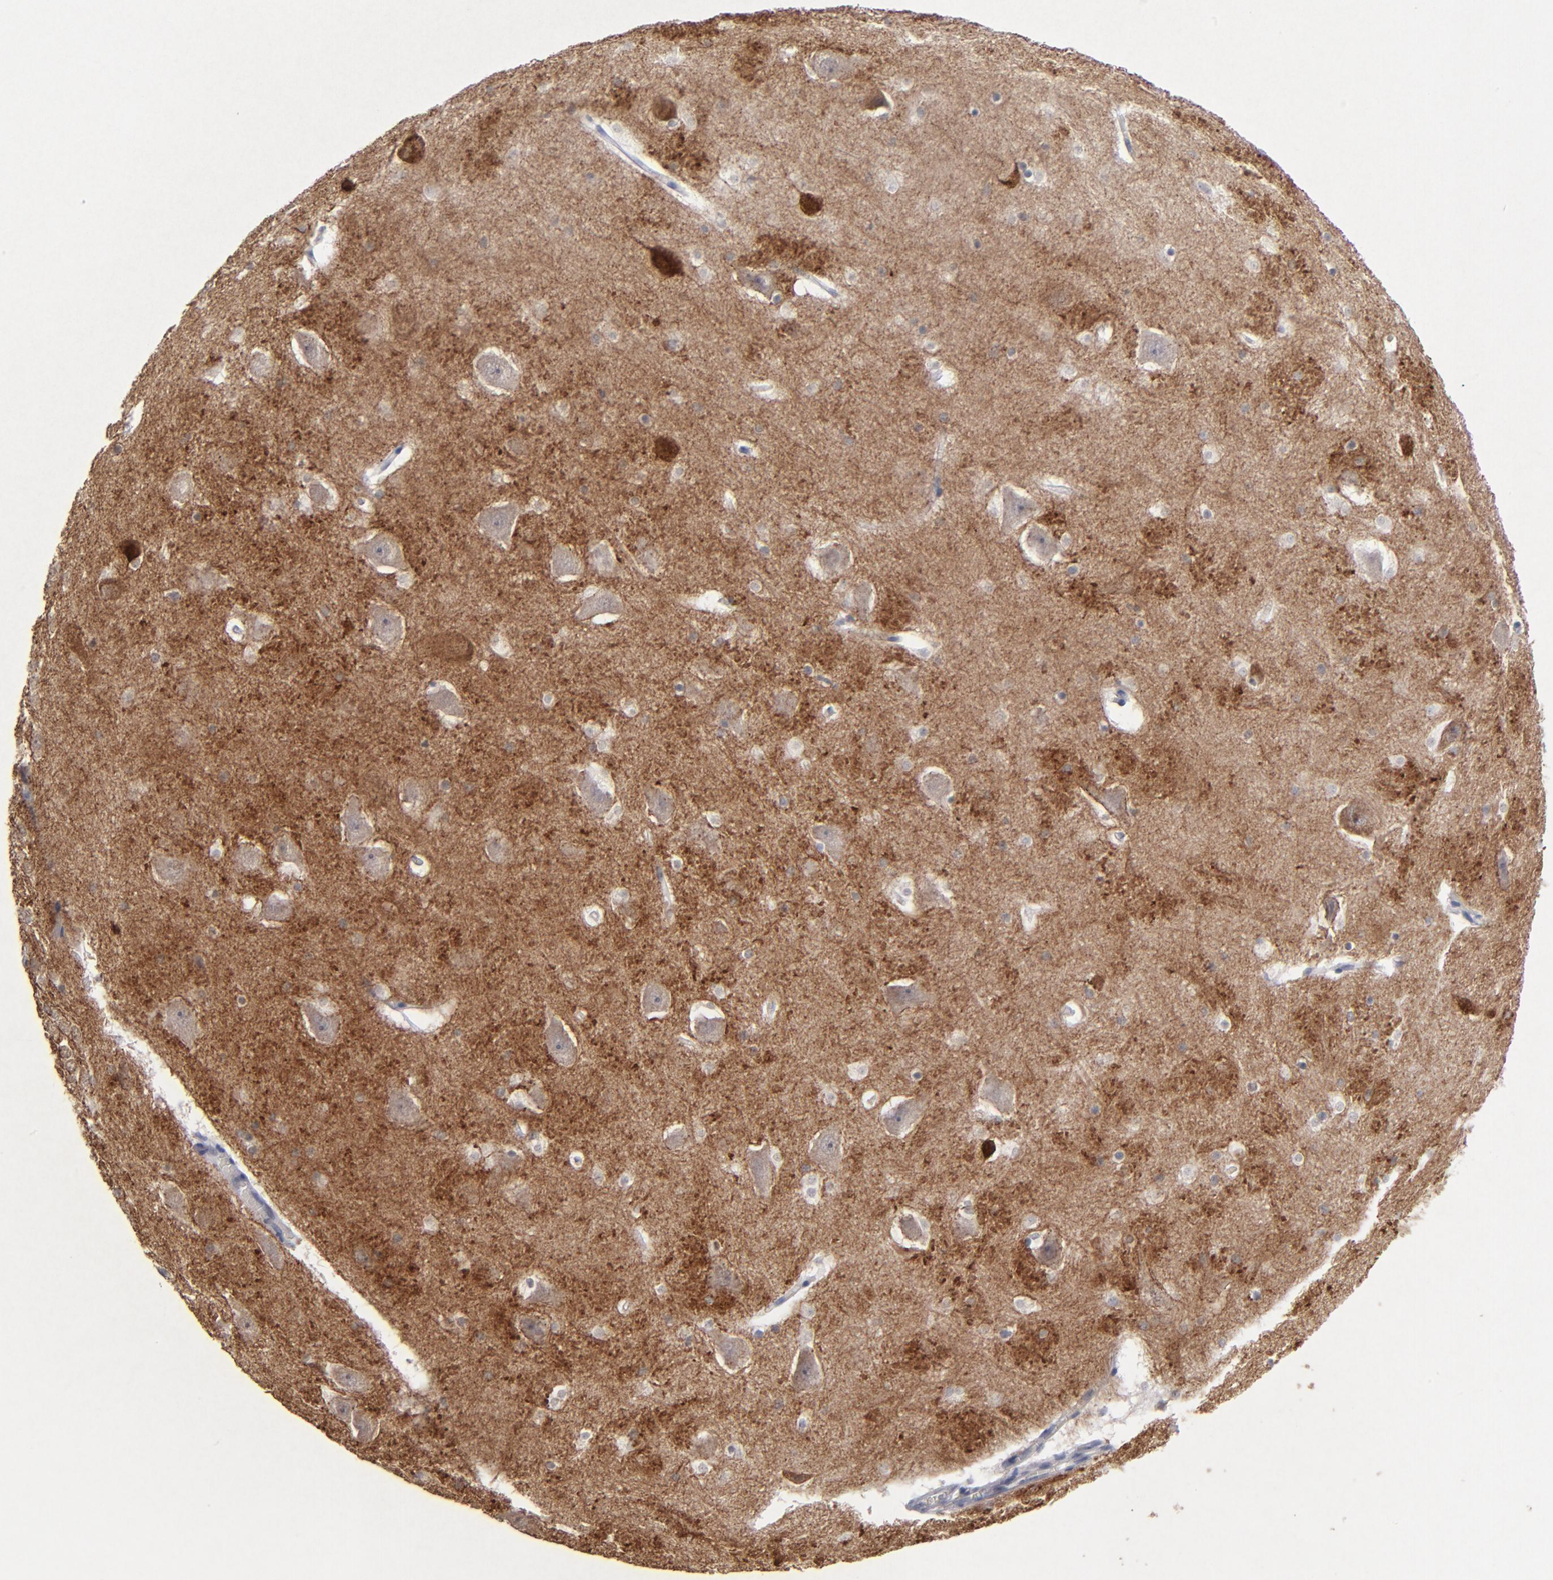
{"staining": {"intensity": "negative", "quantity": "none", "location": "none"}, "tissue": "hippocampus", "cell_type": "Glial cells", "image_type": "normal", "snomed": [{"axis": "morphology", "description": "Normal tissue, NOS"}, {"axis": "topography", "description": "Hippocampus"}], "caption": "A histopathology image of hippocampus stained for a protein reveals no brown staining in glial cells. Brightfield microscopy of IHC stained with DAB (3,3'-diaminobenzidine) (brown) and hematoxylin (blue), captured at high magnification.", "gene": "RPH3A", "patient": {"sex": "male", "age": 45}}